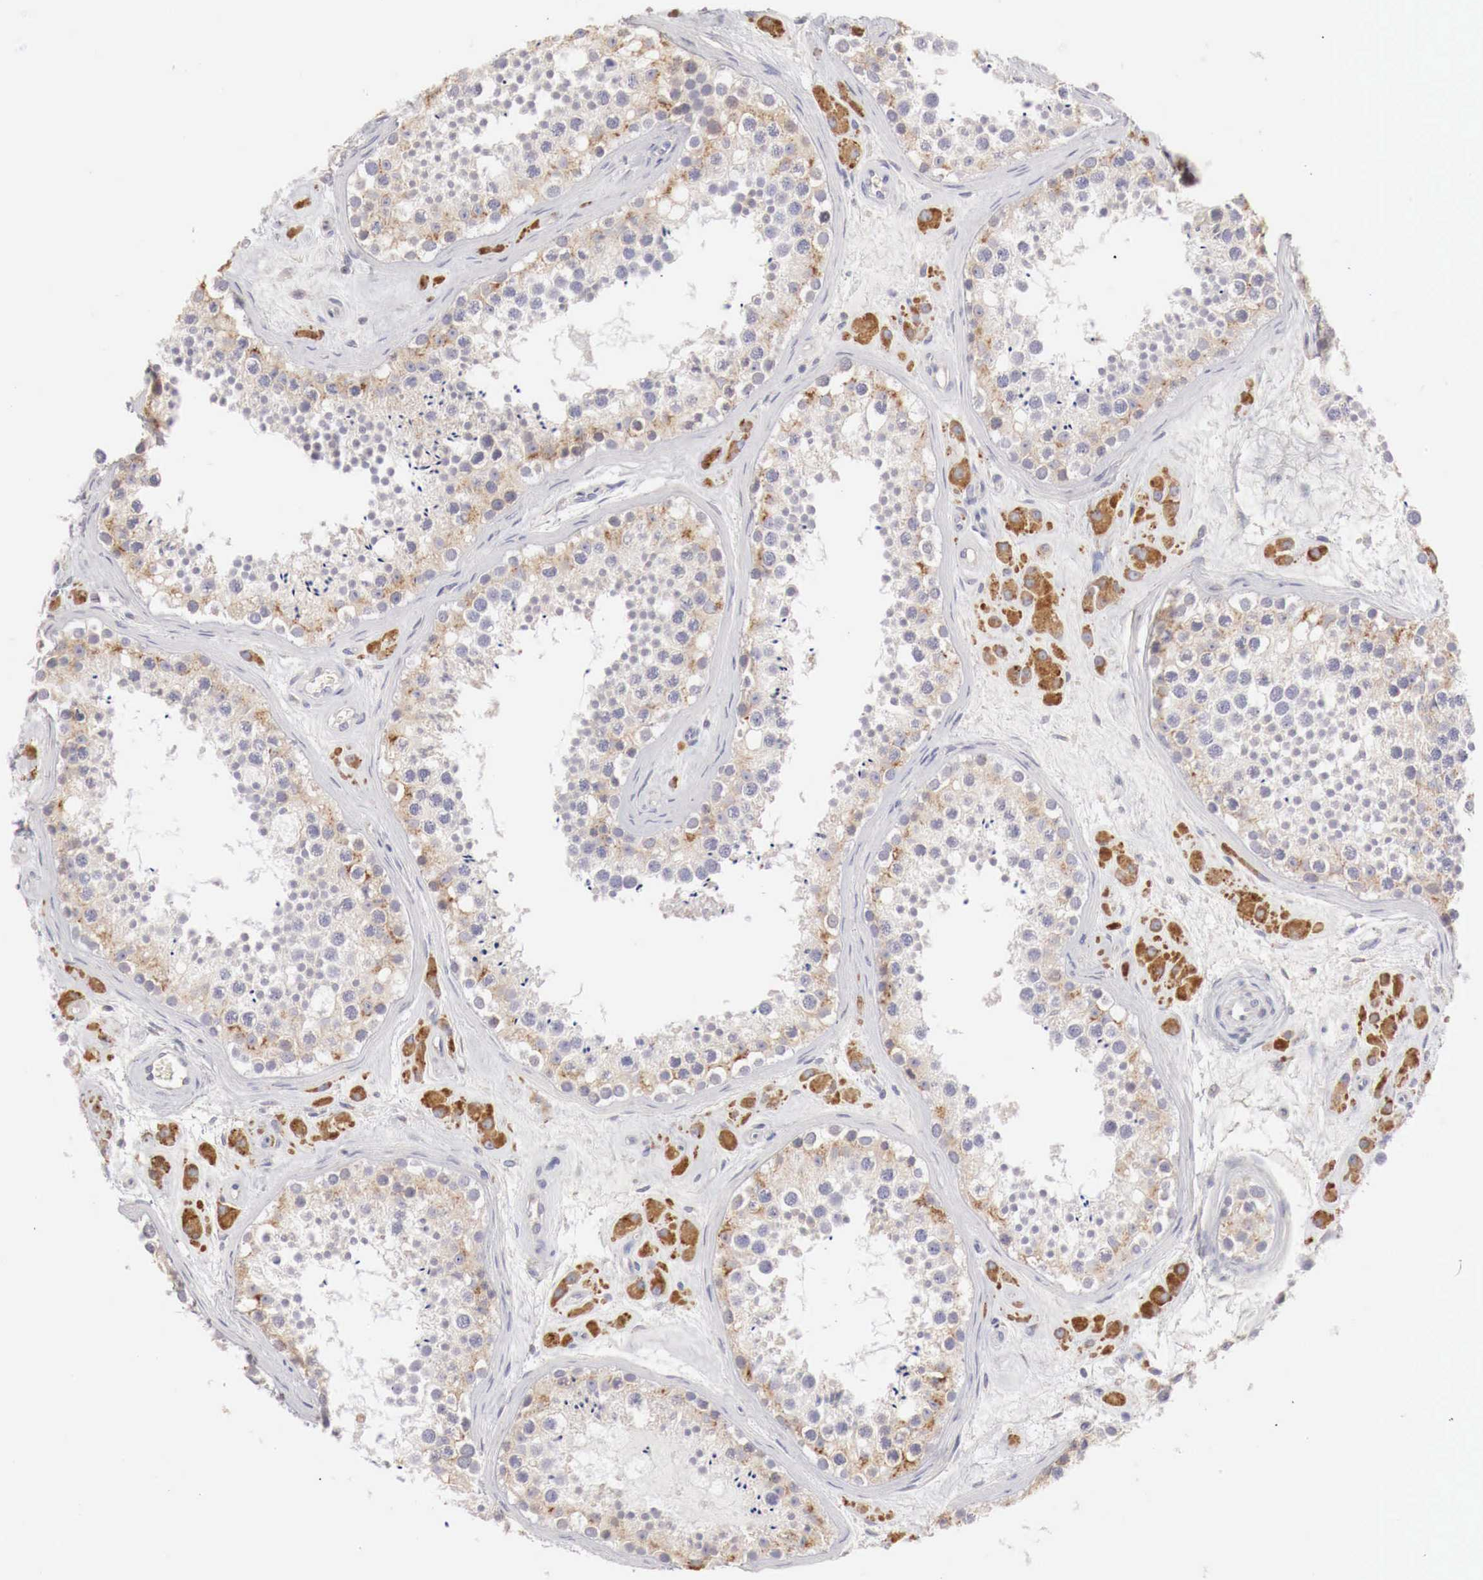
{"staining": {"intensity": "weak", "quantity": "25%-75%", "location": "cytoplasmic/membranous"}, "tissue": "testis", "cell_type": "Cells in seminiferous ducts", "image_type": "normal", "snomed": [{"axis": "morphology", "description": "Normal tissue, NOS"}, {"axis": "topography", "description": "Testis"}], "caption": "The photomicrograph reveals a brown stain indicating the presence of a protein in the cytoplasmic/membranous of cells in seminiferous ducts in testis.", "gene": "NSDHL", "patient": {"sex": "male", "age": 38}}